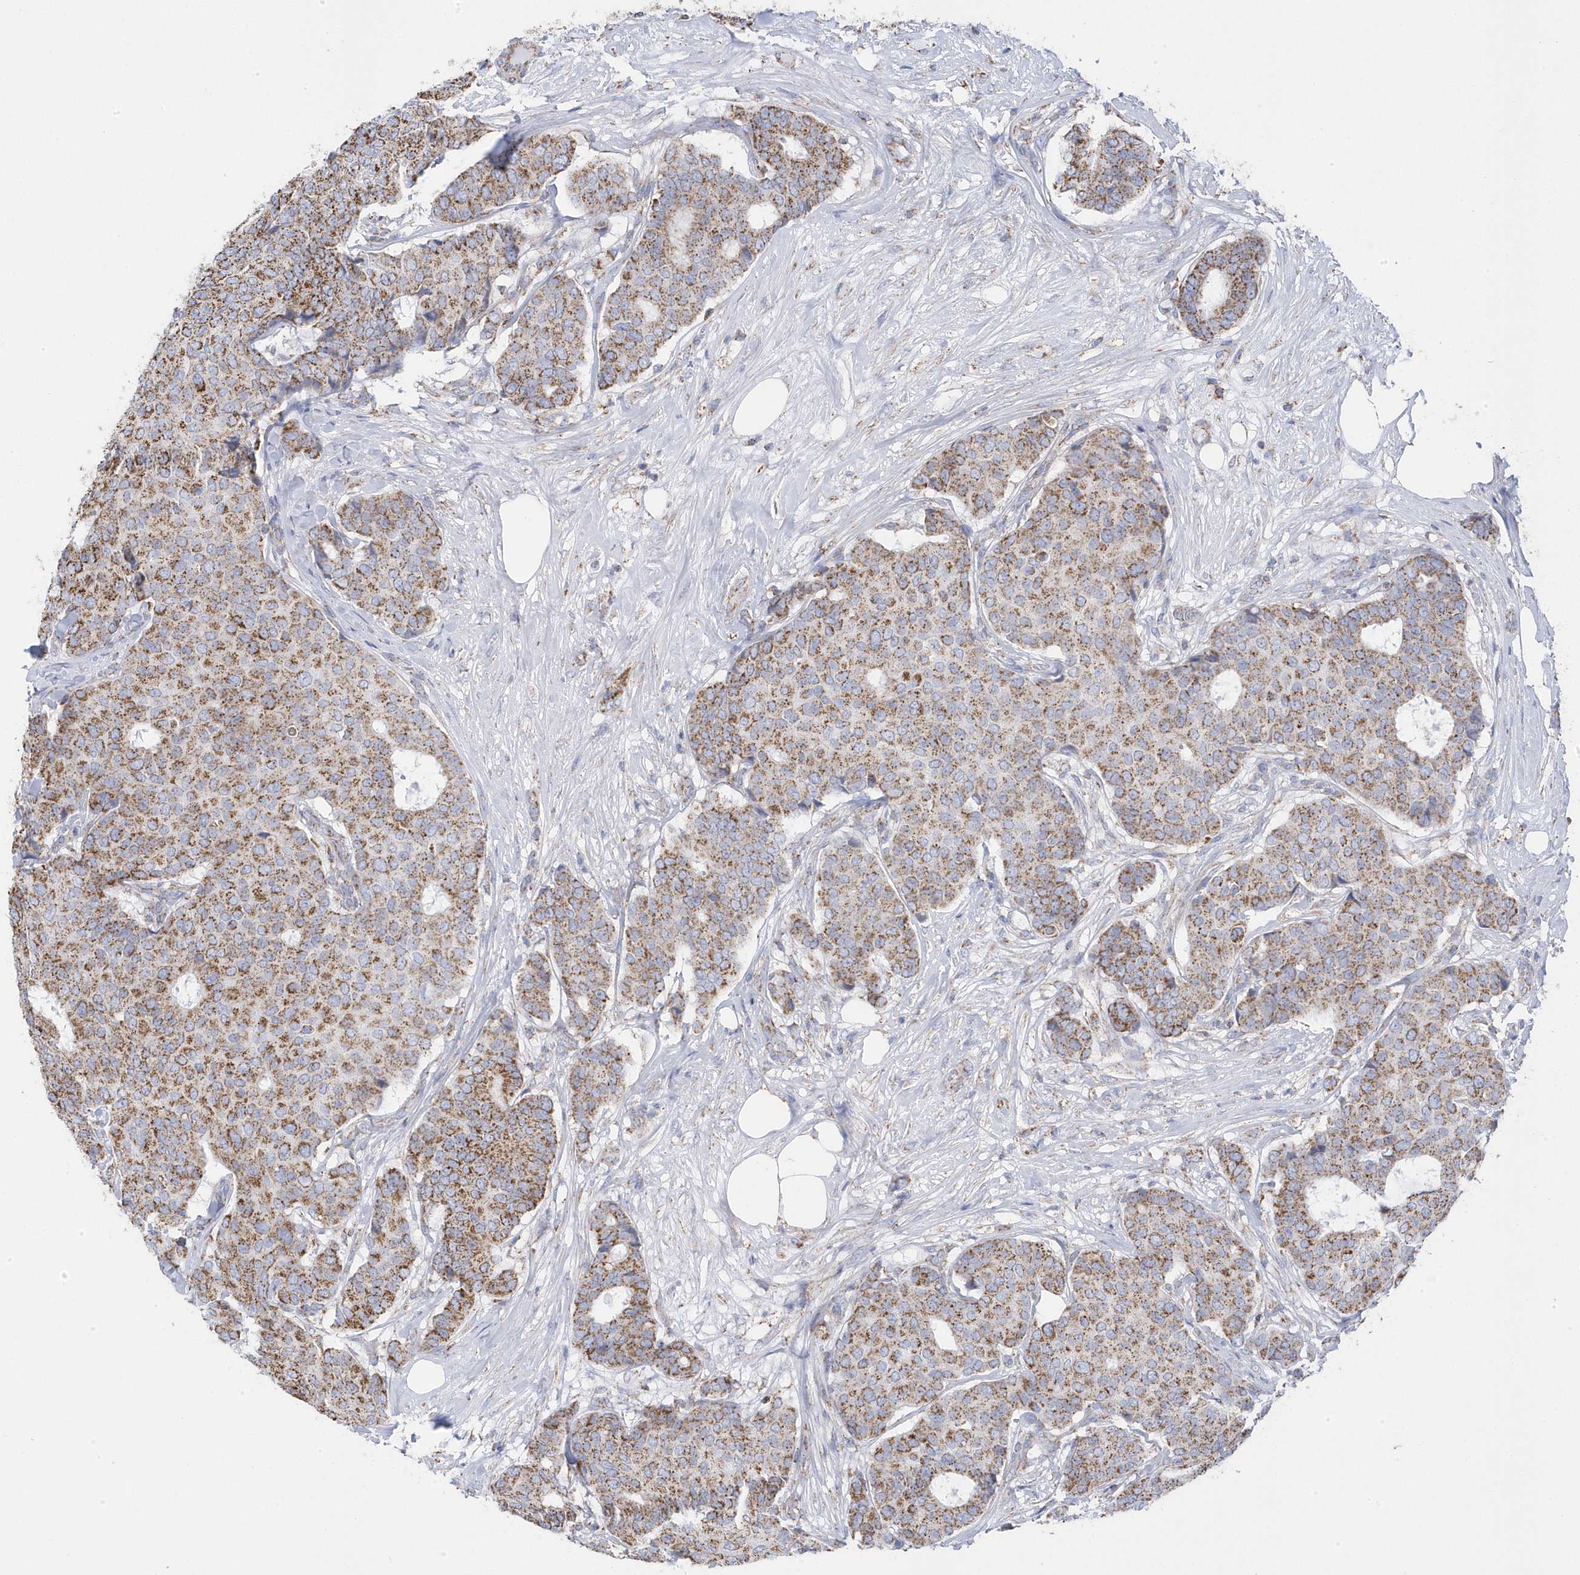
{"staining": {"intensity": "moderate", "quantity": ">75%", "location": "cytoplasmic/membranous"}, "tissue": "breast cancer", "cell_type": "Tumor cells", "image_type": "cancer", "snomed": [{"axis": "morphology", "description": "Duct carcinoma"}, {"axis": "topography", "description": "Breast"}], "caption": "Human breast cancer (intraductal carcinoma) stained with a protein marker shows moderate staining in tumor cells.", "gene": "GTPBP8", "patient": {"sex": "female", "age": 75}}